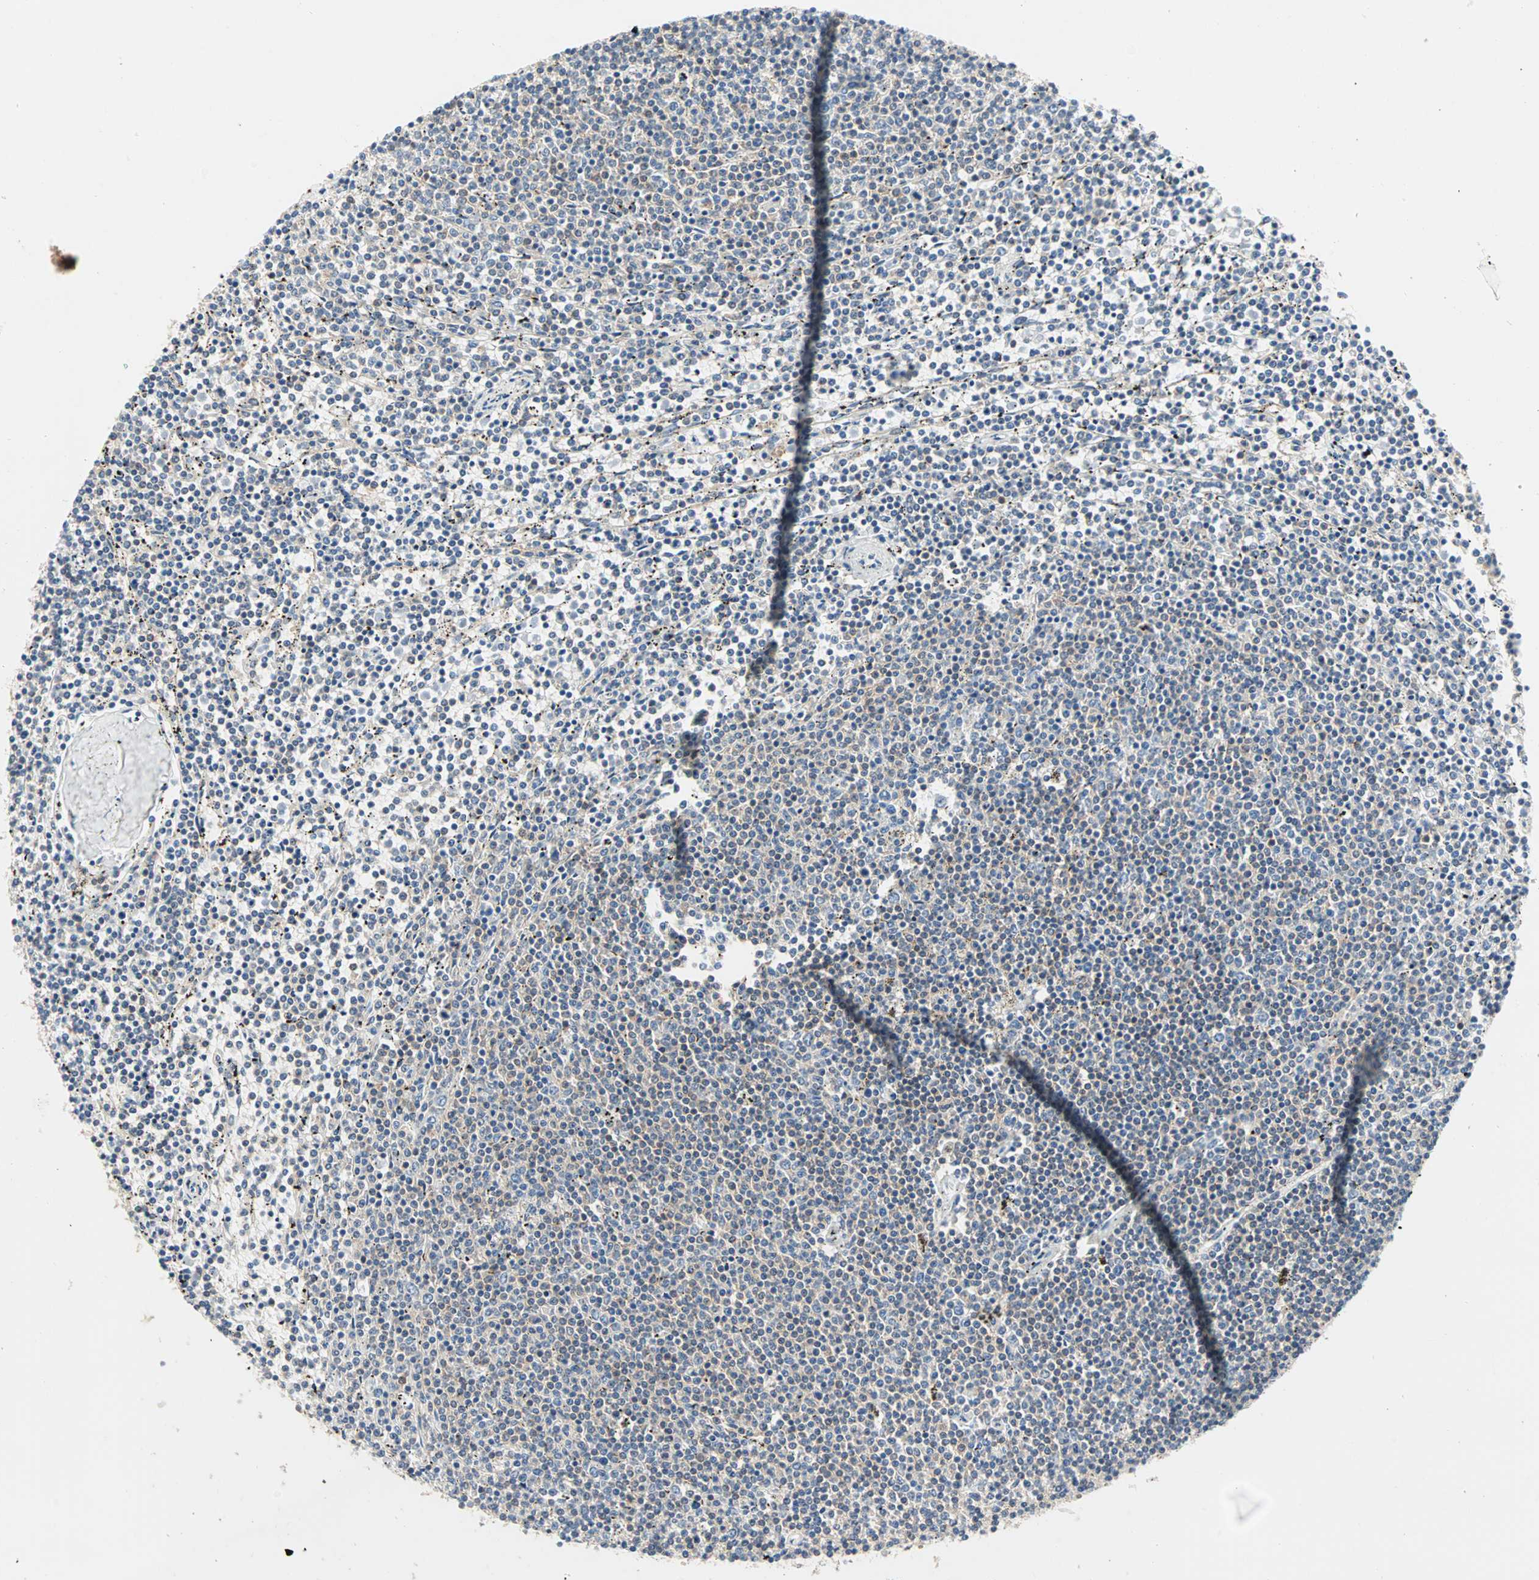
{"staining": {"intensity": "weak", "quantity": "25%-75%", "location": "cytoplasmic/membranous"}, "tissue": "lymphoma", "cell_type": "Tumor cells", "image_type": "cancer", "snomed": [{"axis": "morphology", "description": "Malignant lymphoma, non-Hodgkin's type, Low grade"}, {"axis": "topography", "description": "Spleen"}], "caption": "Immunohistochemistry (IHC) (DAB (3,3'-diaminobenzidine)) staining of malignant lymphoma, non-Hodgkin's type (low-grade) reveals weak cytoplasmic/membranous protein staining in about 25%-75% of tumor cells.", "gene": "MPI", "patient": {"sex": "female", "age": 50}}